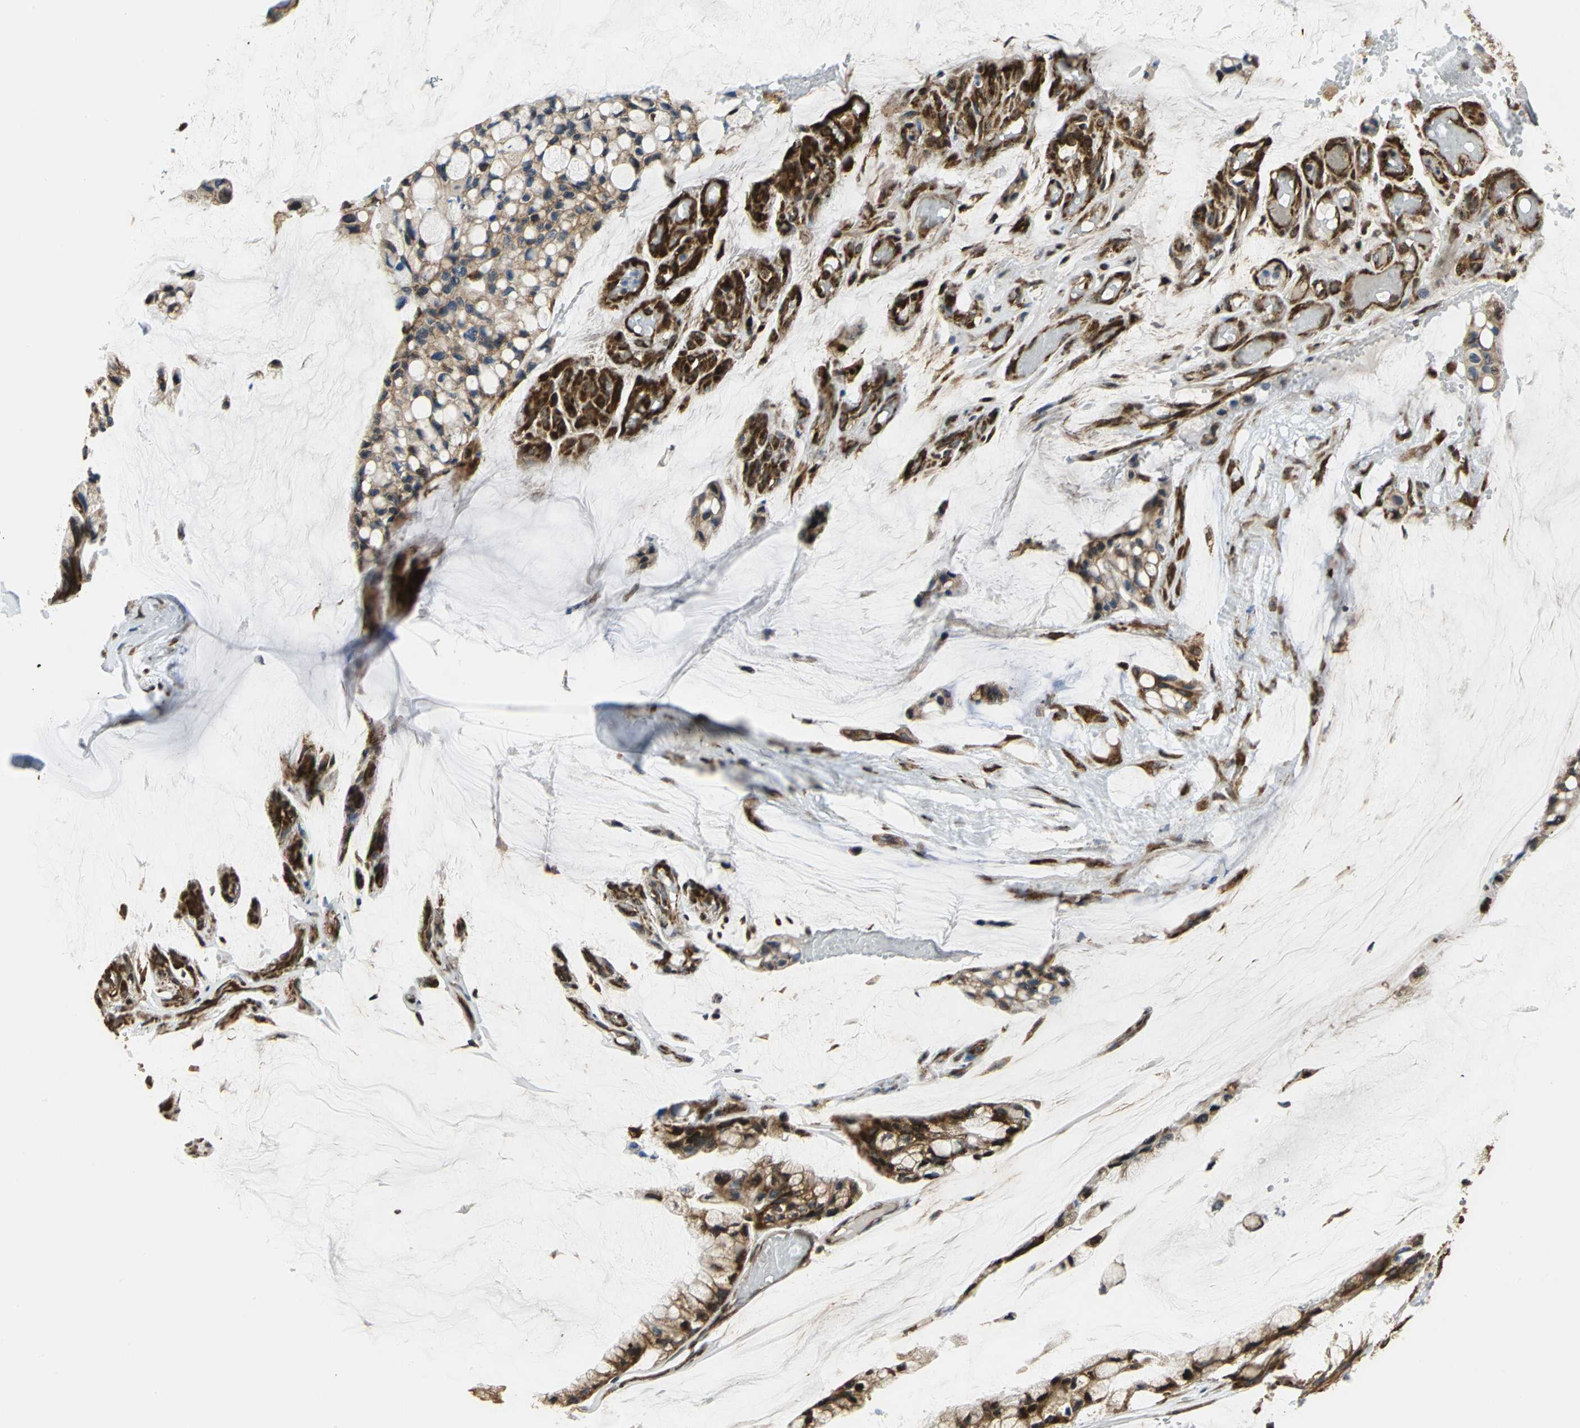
{"staining": {"intensity": "strong", "quantity": ">75%", "location": "cytoplasmic/membranous,nuclear"}, "tissue": "ovarian cancer", "cell_type": "Tumor cells", "image_type": "cancer", "snomed": [{"axis": "morphology", "description": "Cystadenocarcinoma, mucinous, NOS"}, {"axis": "topography", "description": "Ovary"}], "caption": "Immunohistochemistry (DAB) staining of human mucinous cystadenocarcinoma (ovarian) displays strong cytoplasmic/membranous and nuclear protein expression in about >75% of tumor cells.", "gene": "YBX1", "patient": {"sex": "female", "age": 39}}